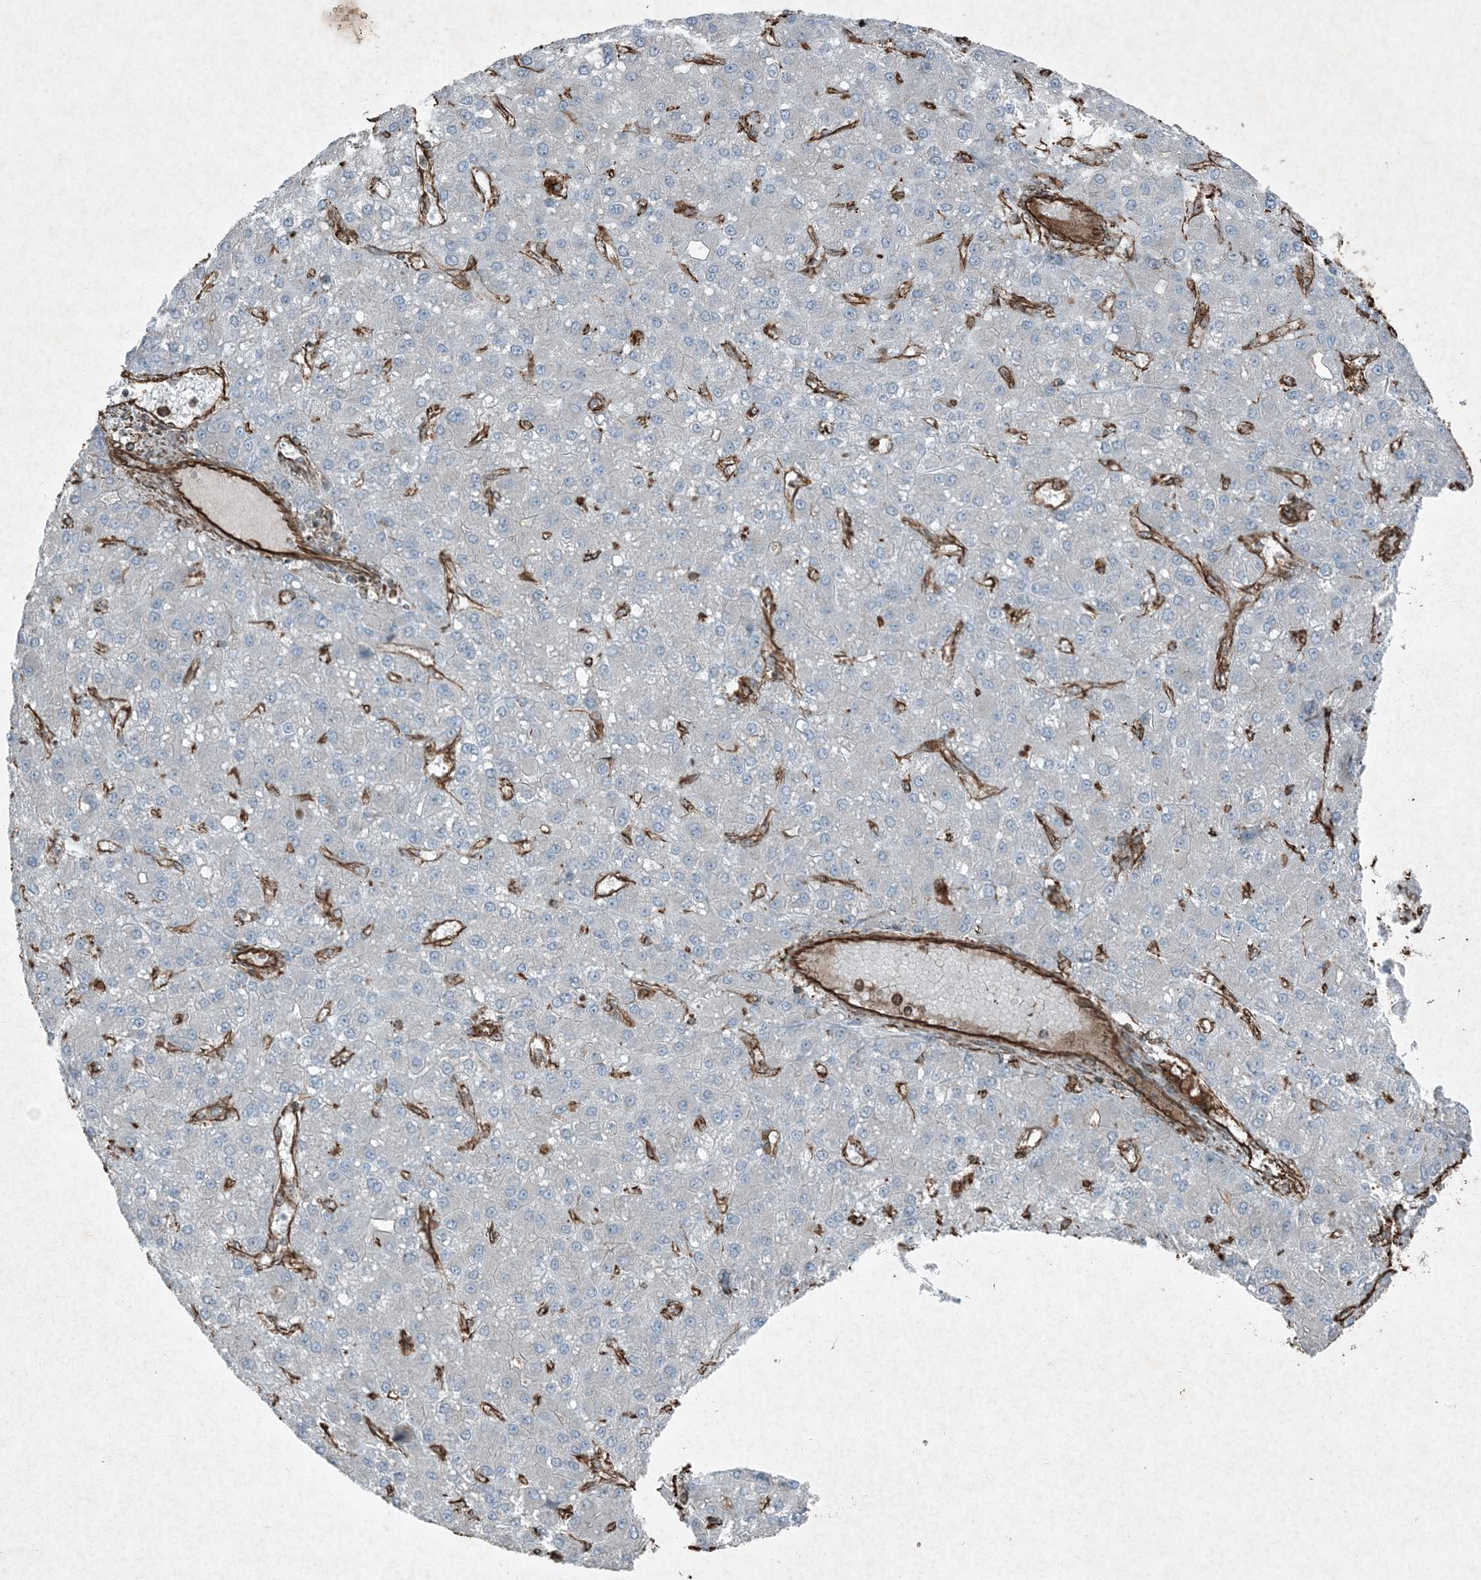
{"staining": {"intensity": "negative", "quantity": "none", "location": "none"}, "tissue": "liver cancer", "cell_type": "Tumor cells", "image_type": "cancer", "snomed": [{"axis": "morphology", "description": "Carcinoma, Hepatocellular, NOS"}, {"axis": "topography", "description": "Liver"}], "caption": "DAB immunohistochemical staining of liver cancer shows no significant expression in tumor cells.", "gene": "RYK", "patient": {"sex": "male", "age": 67}}